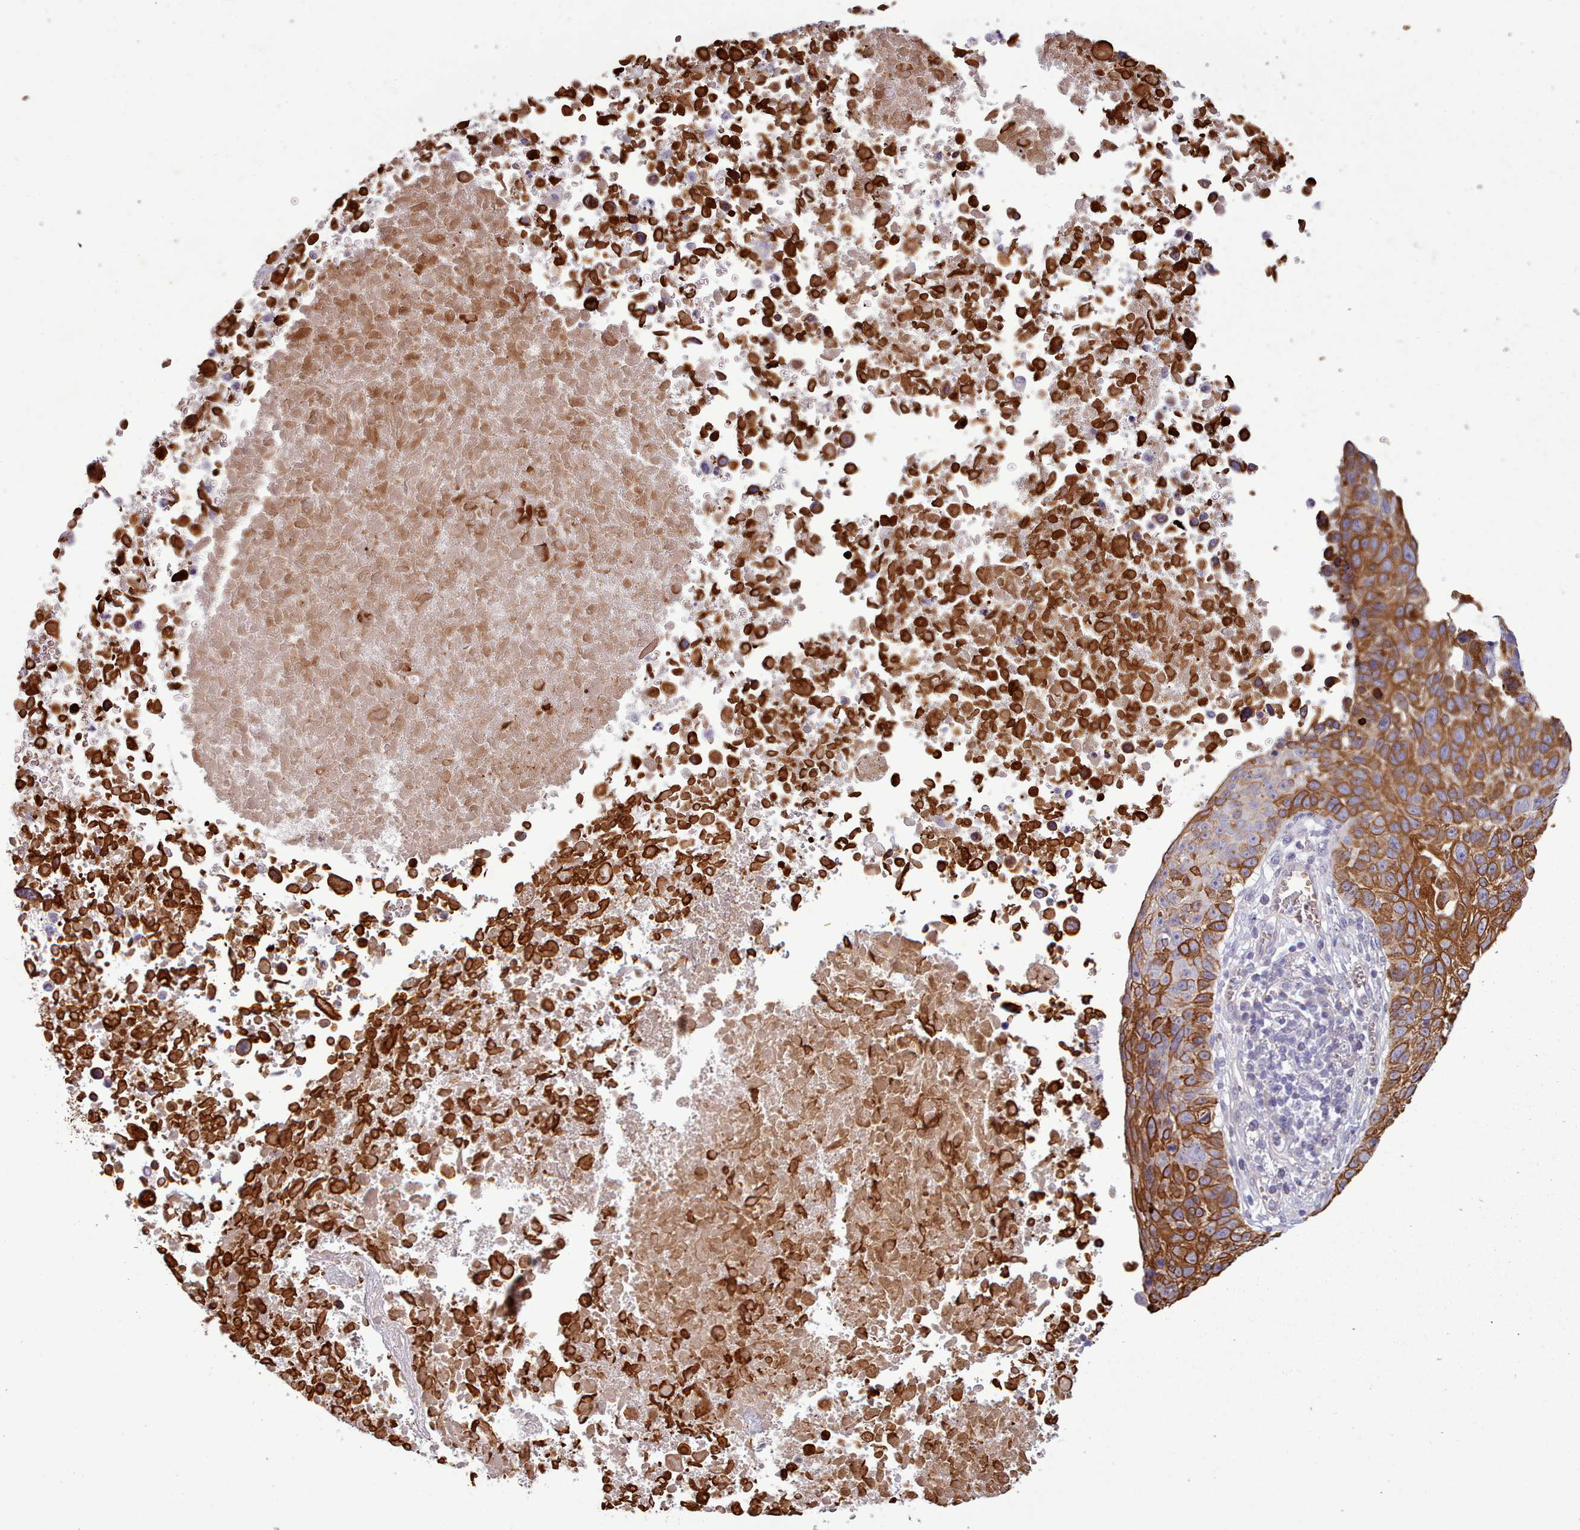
{"staining": {"intensity": "strong", "quantity": ">75%", "location": "cytoplasmic/membranous"}, "tissue": "lung cancer", "cell_type": "Tumor cells", "image_type": "cancer", "snomed": [{"axis": "morphology", "description": "Squamous cell carcinoma, NOS"}, {"axis": "topography", "description": "Lung"}], "caption": "Immunohistochemical staining of human lung squamous cell carcinoma reveals high levels of strong cytoplasmic/membranous protein staining in about >75% of tumor cells.", "gene": "PLD4", "patient": {"sex": "male", "age": 66}}